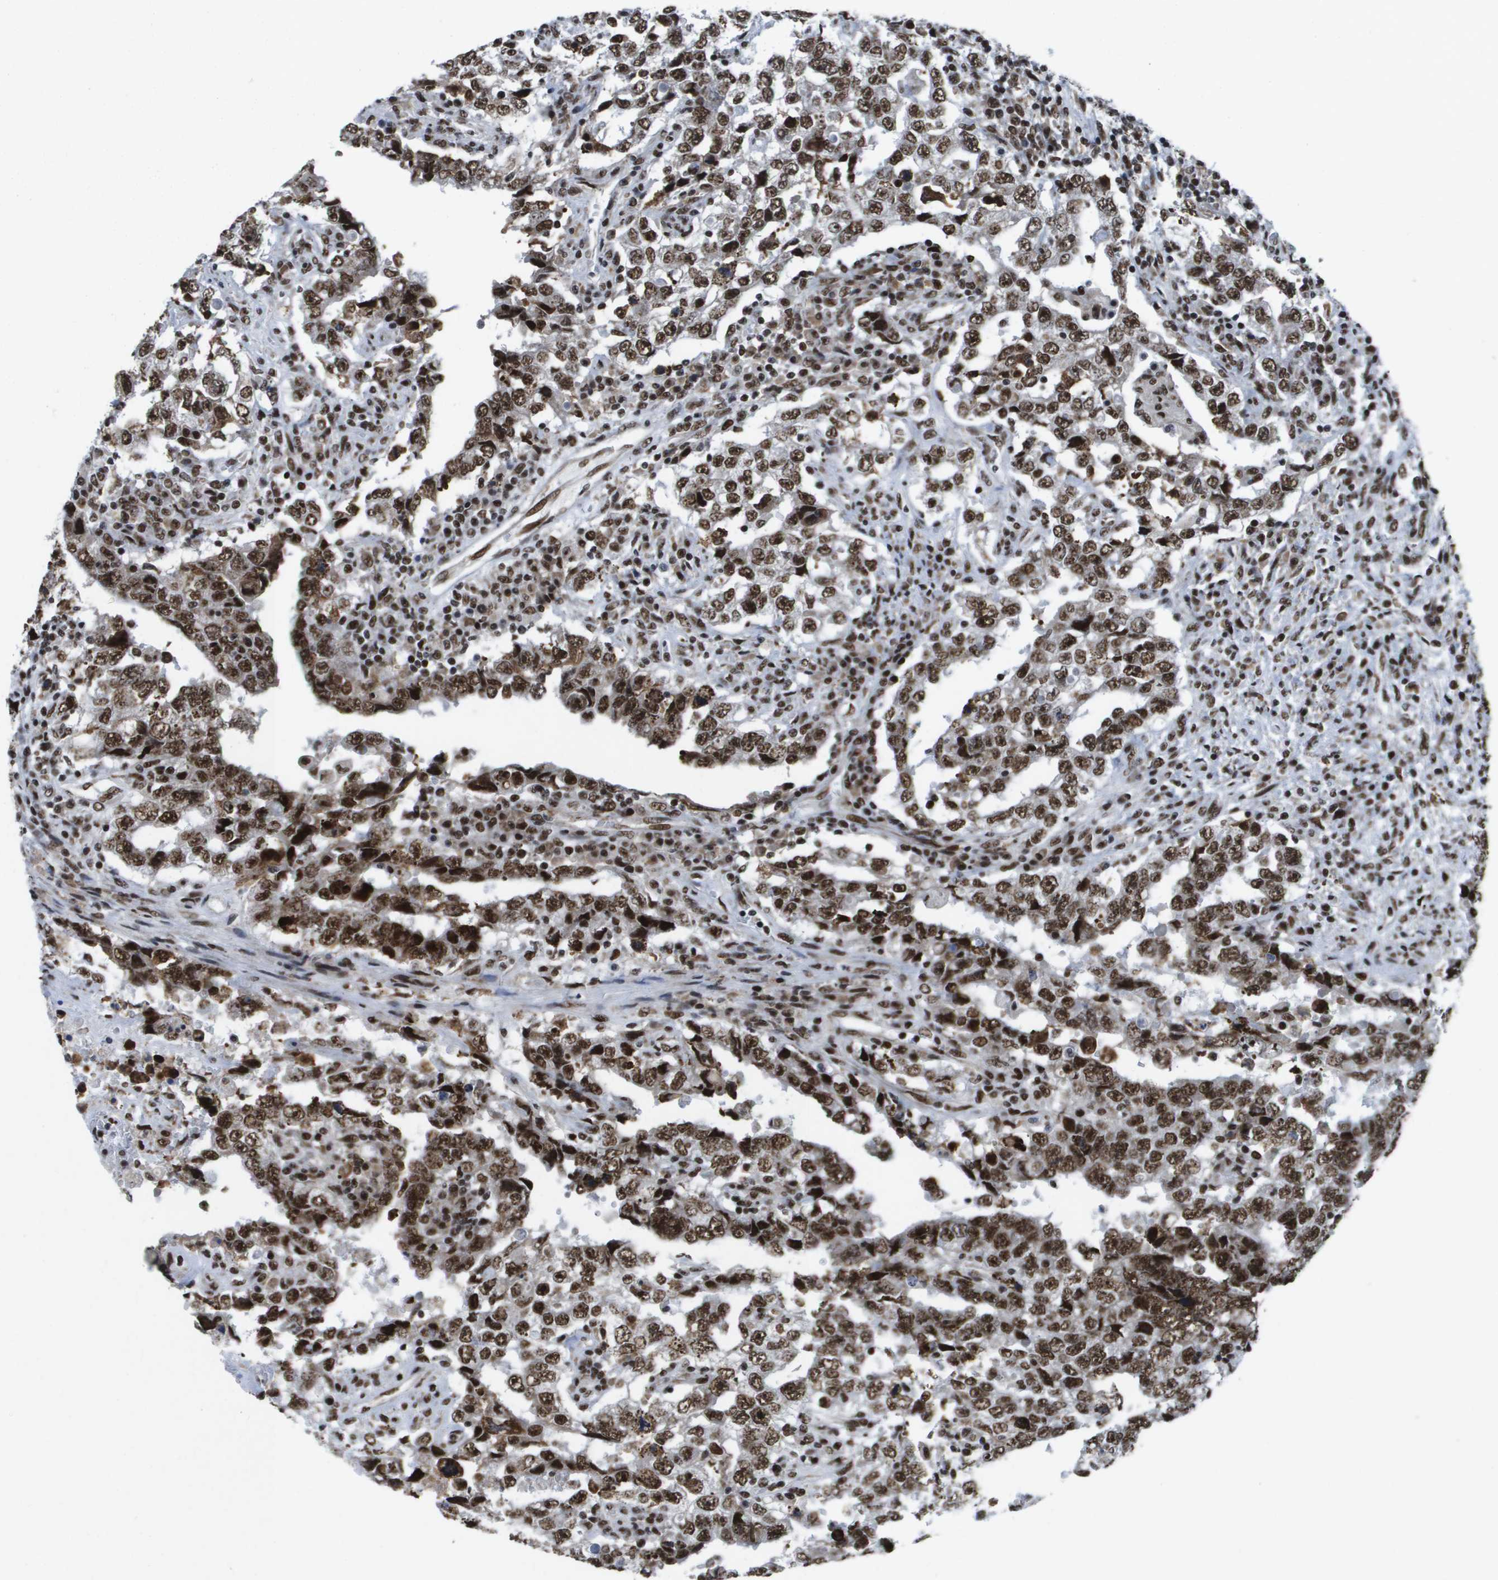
{"staining": {"intensity": "strong", "quantity": ">75%", "location": "nuclear"}, "tissue": "testis cancer", "cell_type": "Tumor cells", "image_type": "cancer", "snomed": [{"axis": "morphology", "description": "Carcinoma, Embryonal, NOS"}, {"axis": "topography", "description": "Testis"}], "caption": "Strong nuclear protein staining is appreciated in approximately >75% of tumor cells in testis cancer (embryonal carcinoma).", "gene": "NSRP1", "patient": {"sex": "male", "age": 26}}